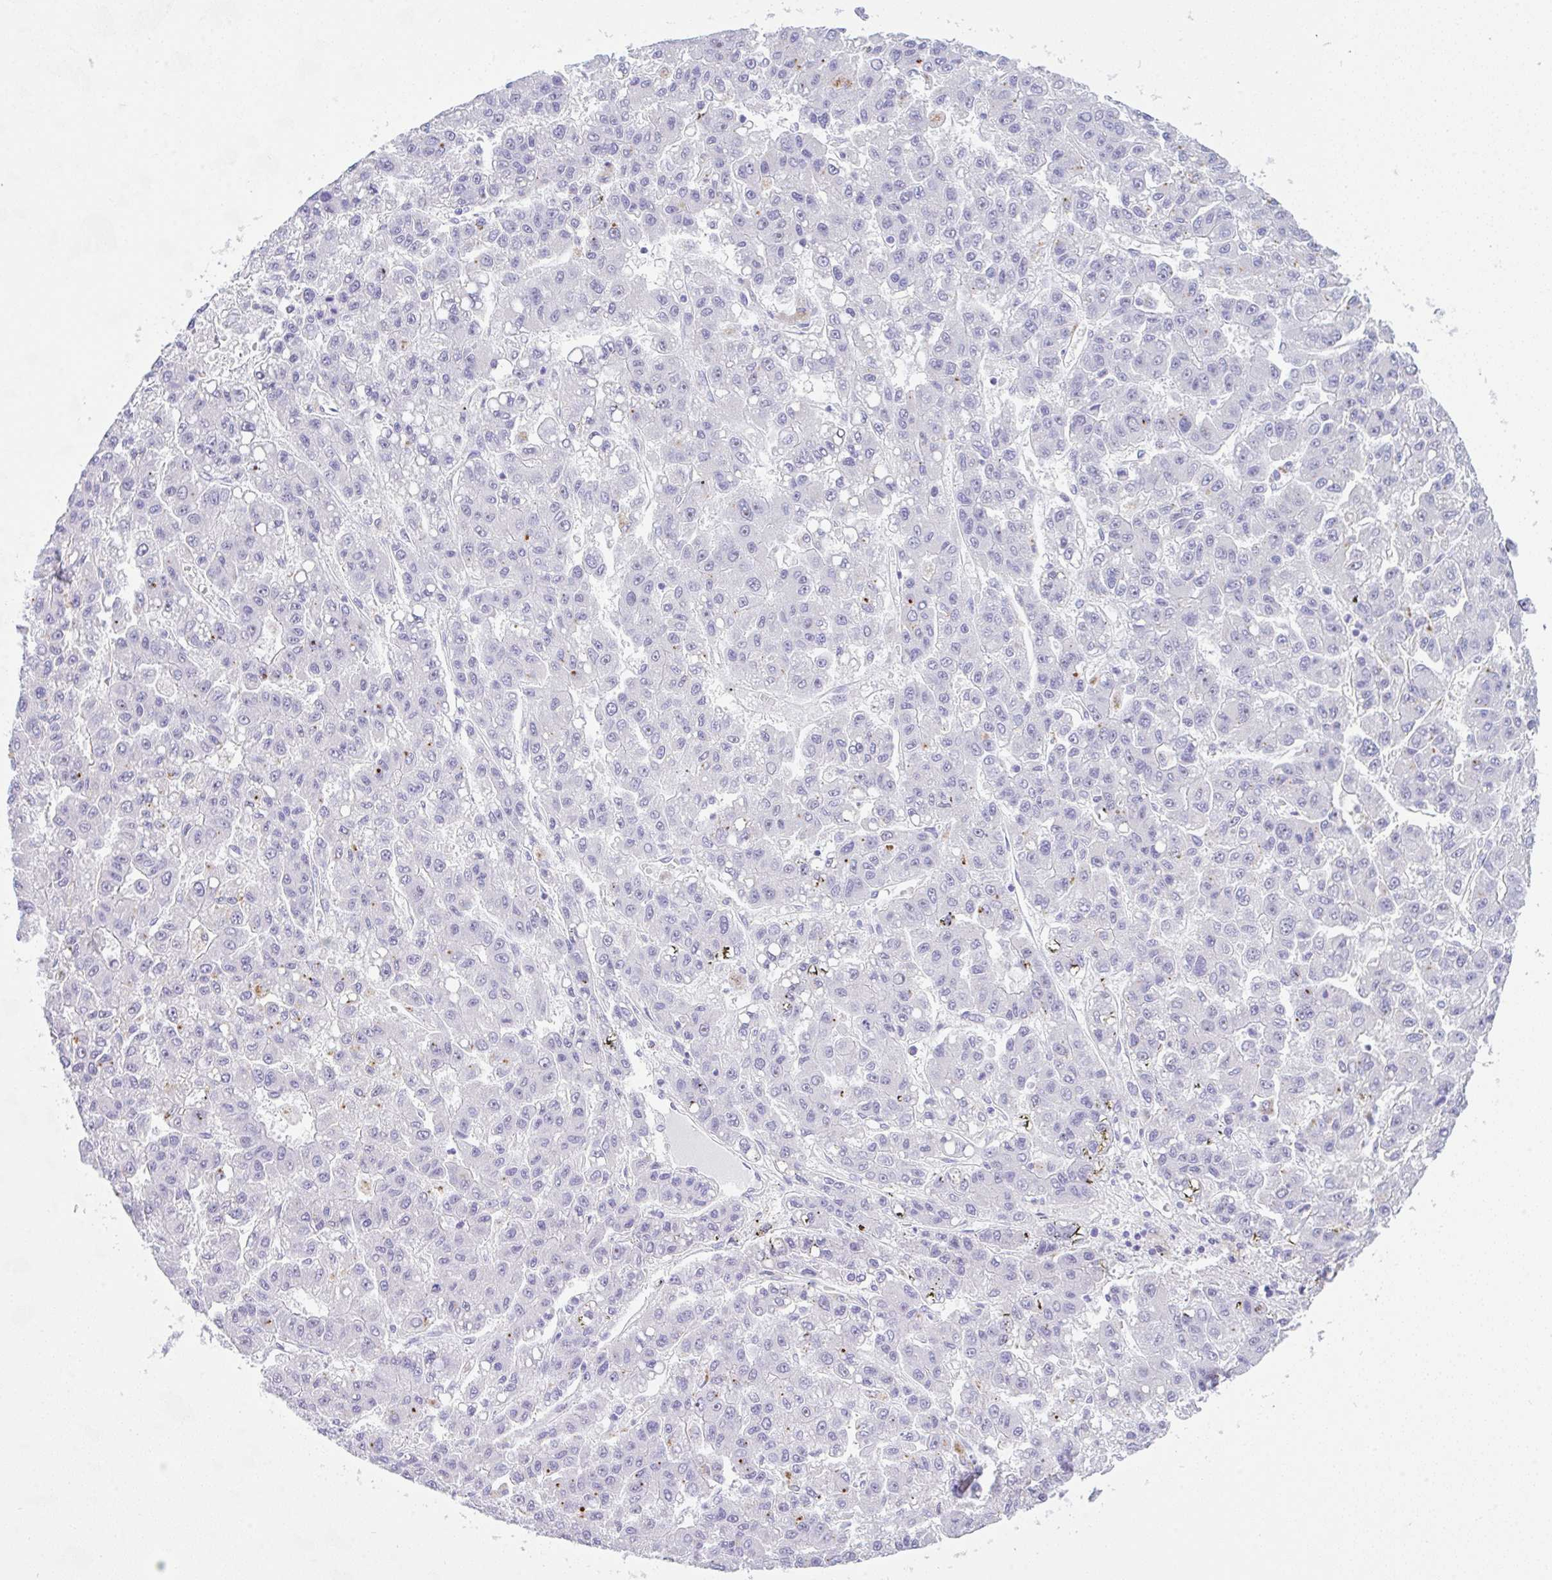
{"staining": {"intensity": "negative", "quantity": "none", "location": "none"}, "tissue": "liver cancer", "cell_type": "Tumor cells", "image_type": "cancer", "snomed": [{"axis": "morphology", "description": "Carcinoma, Hepatocellular, NOS"}, {"axis": "topography", "description": "Liver"}], "caption": "Micrograph shows no significant protein expression in tumor cells of liver hepatocellular carcinoma.", "gene": "NDUFAF8", "patient": {"sex": "male", "age": 70}}